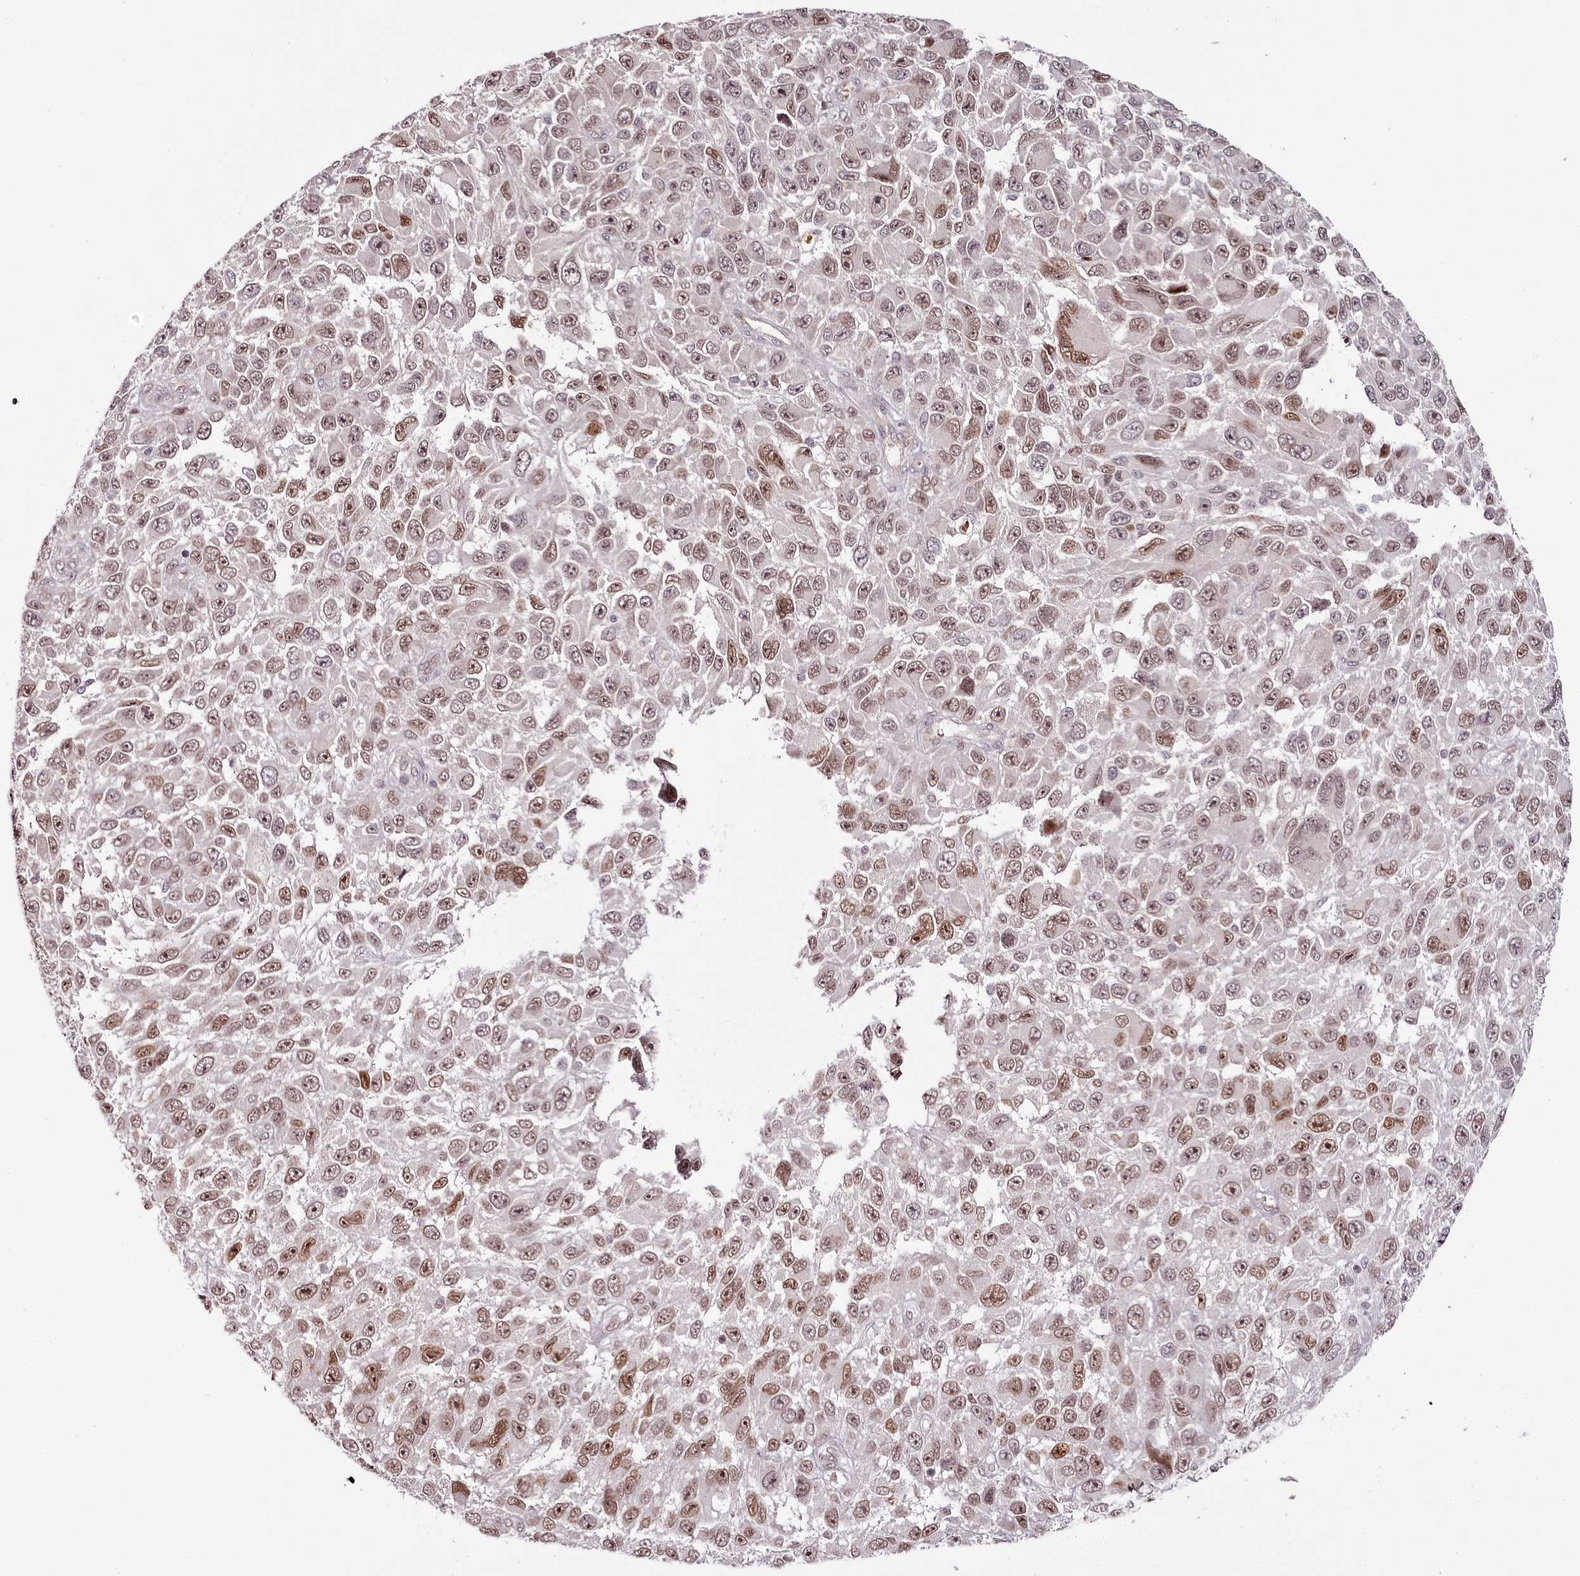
{"staining": {"intensity": "moderate", "quantity": ">75%", "location": "nuclear"}, "tissue": "melanoma", "cell_type": "Tumor cells", "image_type": "cancer", "snomed": [{"axis": "morphology", "description": "Malignant melanoma, NOS"}, {"axis": "topography", "description": "Skin"}], "caption": "There is medium levels of moderate nuclear positivity in tumor cells of melanoma, as demonstrated by immunohistochemical staining (brown color).", "gene": "THYN1", "patient": {"sex": "female", "age": 96}}